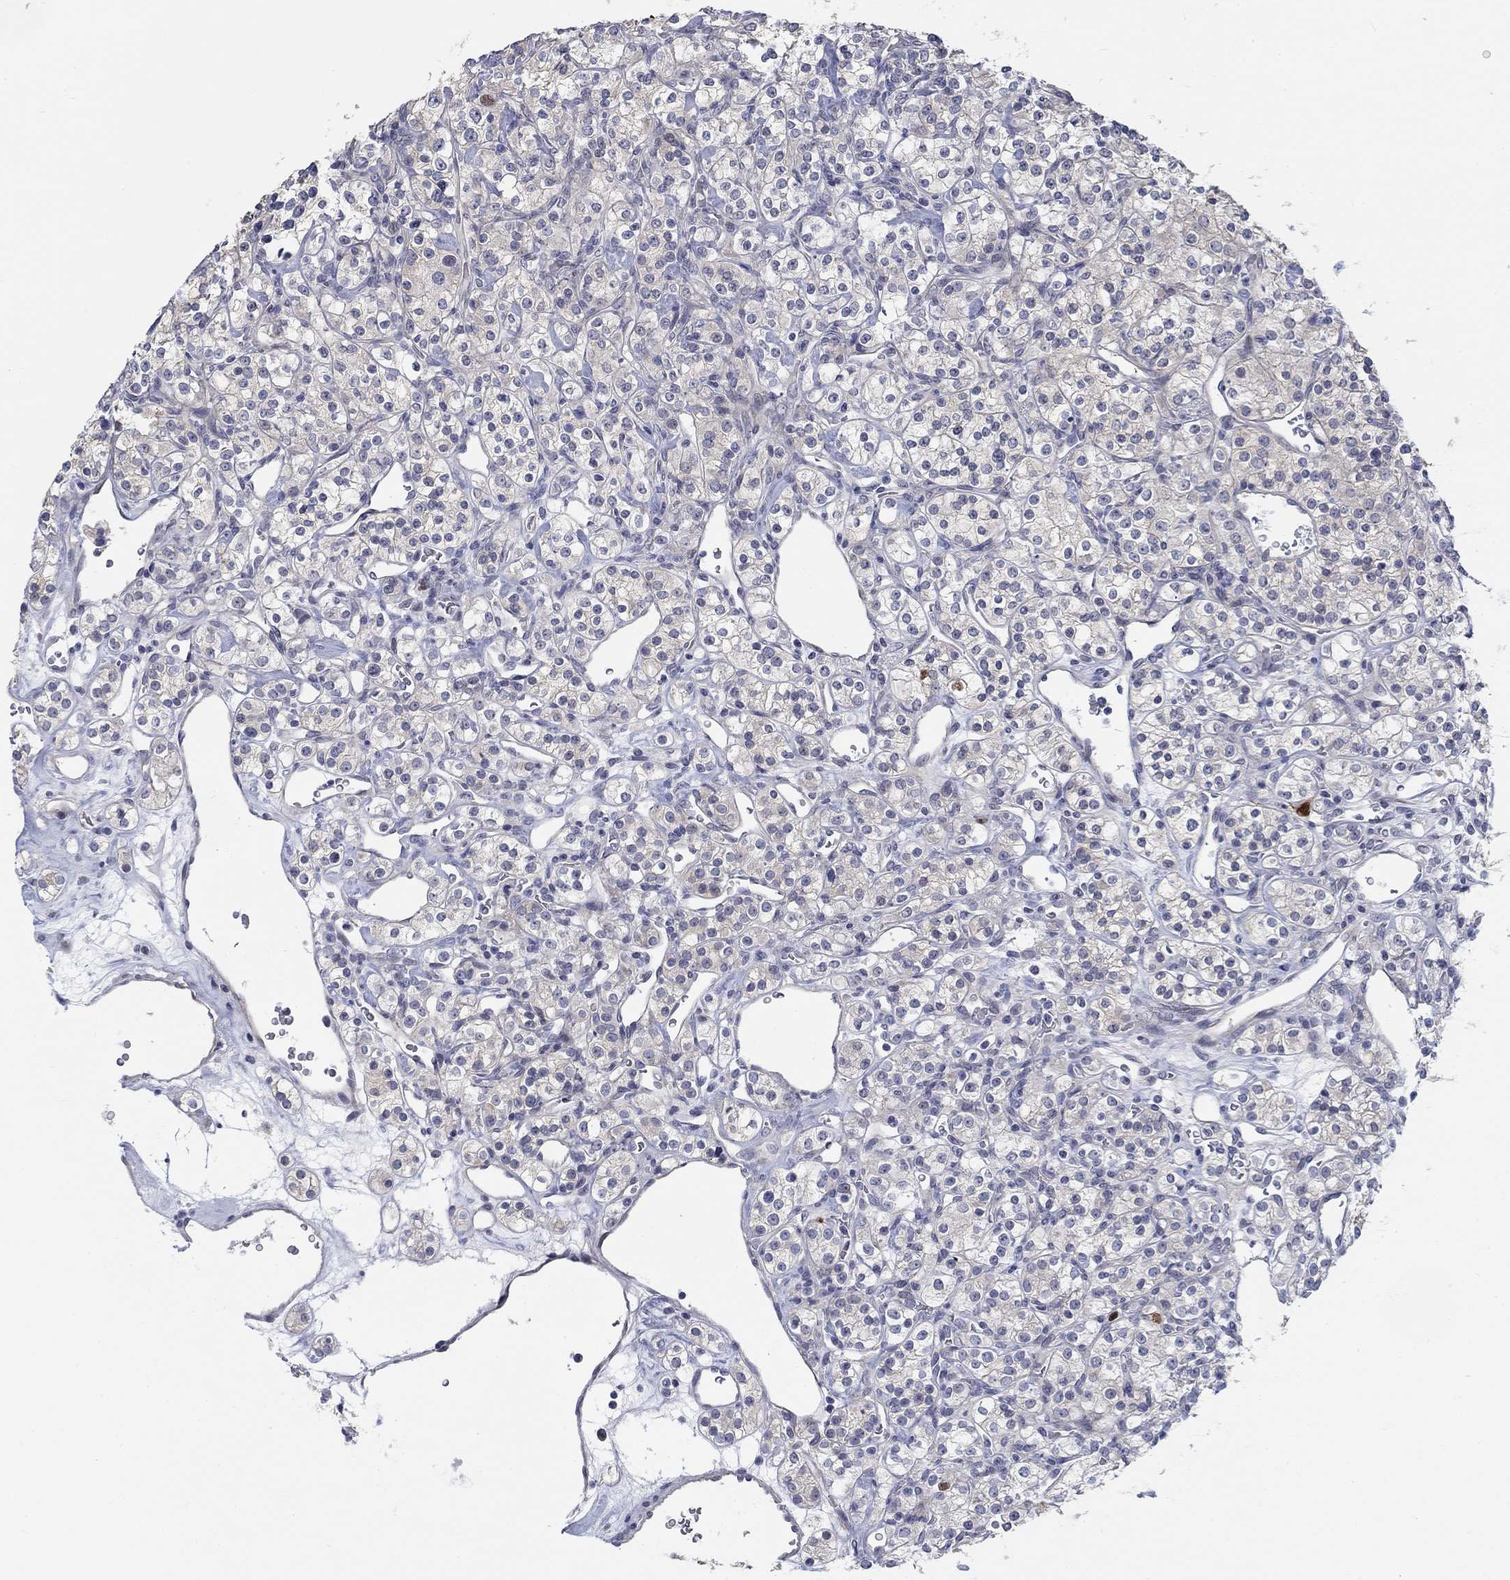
{"staining": {"intensity": "strong", "quantity": "<25%", "location": "nuclear"}, "tissue": "renal cancer", "cell_type": "Tumor cells", "image_type": "cancer", "snomed": [{"axis": "morphology", "description": "Adenocarcinoma, NOS"}, {"axis": "topography", "description": "Kidney"}], "caption": "The image reveals a brown stain indicating the presence of a protein in the nuclear of tumor cells in adenocarcinoma (renal).", "gene": "PRC1", "patient": {"sex": "male", "age": 77}}